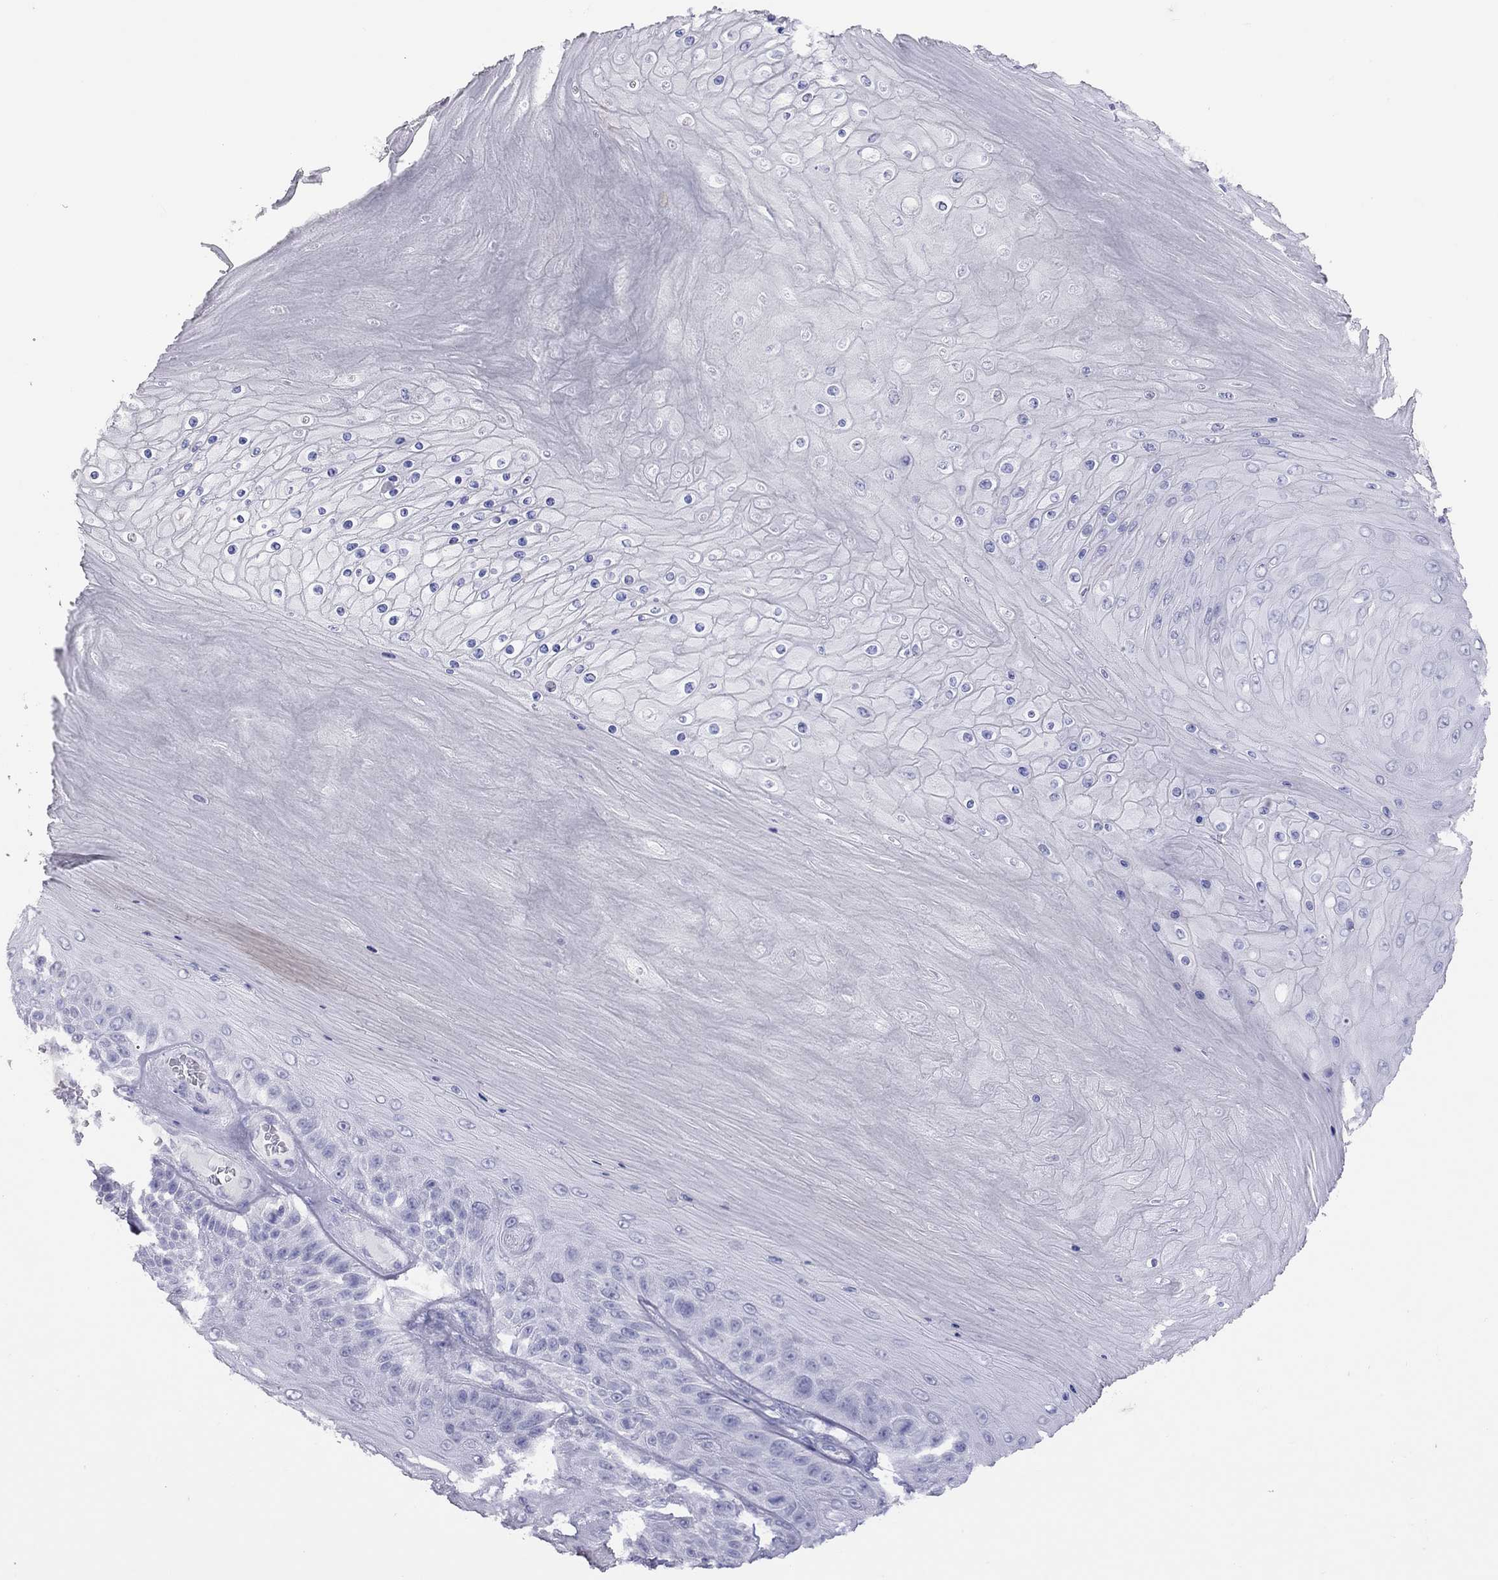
{"staining": {"intensity": "negative", "quantity": "none", "location": "none"}, "tissue": "skin cancer", "cell_type": "Tumor cells", "image_type": "cancer", "snomed": [{"axis": "morphology", "description": "Squamous cell carcinoma, NOS"}, {"axis": "topography", "description": "Skin"}], "caption": "IHC micrograph of neoplastic tissue: skin cancer stained with DAB shows no significant protein expression in tumor cells.", "gene": "MUC16", "patient": {"sex": "male", "age": 62}}